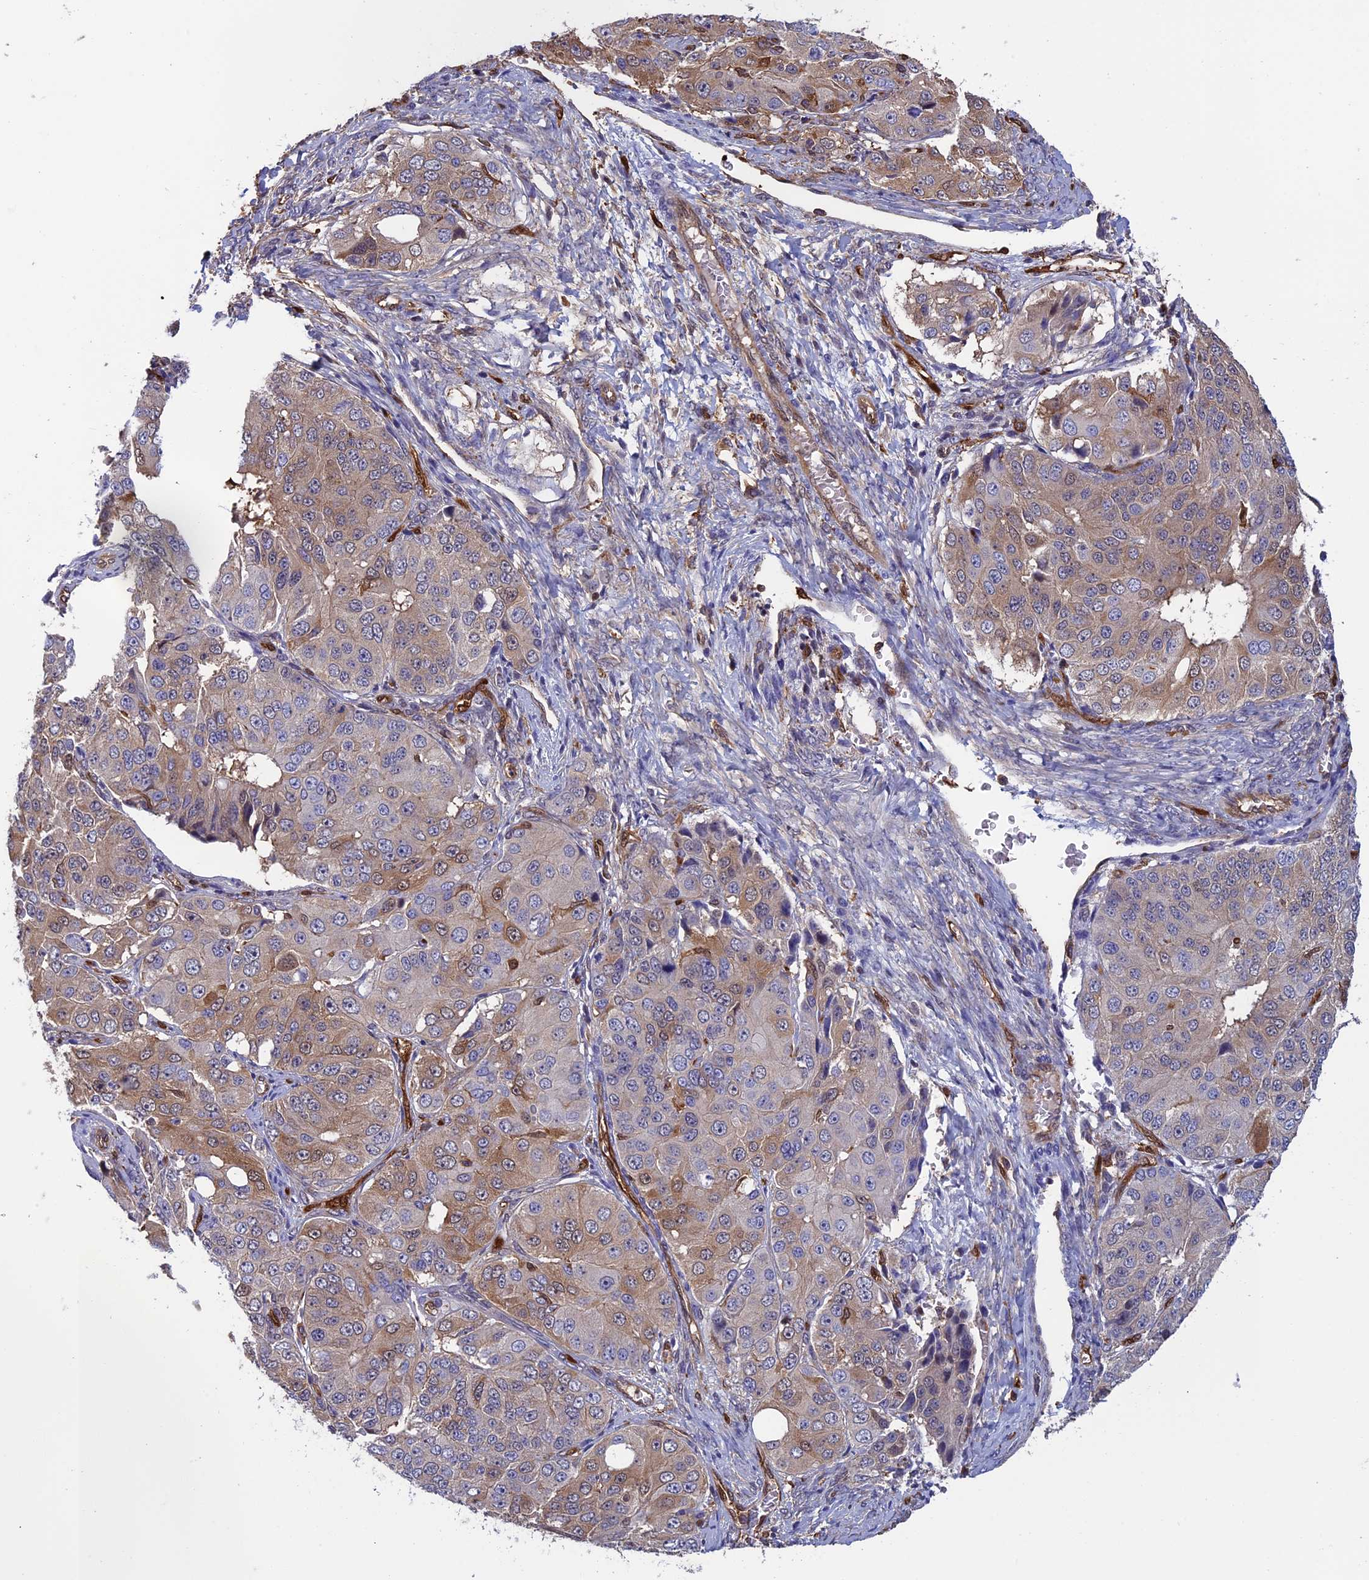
{"staining": {"intensity": "weak", "quantity": "25%-75%", "location": "cytoplasmic/membranous"}, "tissue": "ovarian cancer", "cell_type": "Tumor cells", "image_type": "cancer", "snomed": [{"axis": "morphology", "description": "Carcinoma, endometroid"}, {"axis": "topography", "description": "Ovary"}], "caption": "Endometroid carcinoma (ovarian) was stained to show a protein in brown. There is low levels of weak cytoplasmic/membranous positivity in approximately 25%-75% of tumor cells. The staining is performed using DAB brown chromogen to label protein expression. The nuclei are counter-stained blue using hematoxylin.", "gene": "ARHGAP18", "patient": {"sex": "female", "age": 51}}